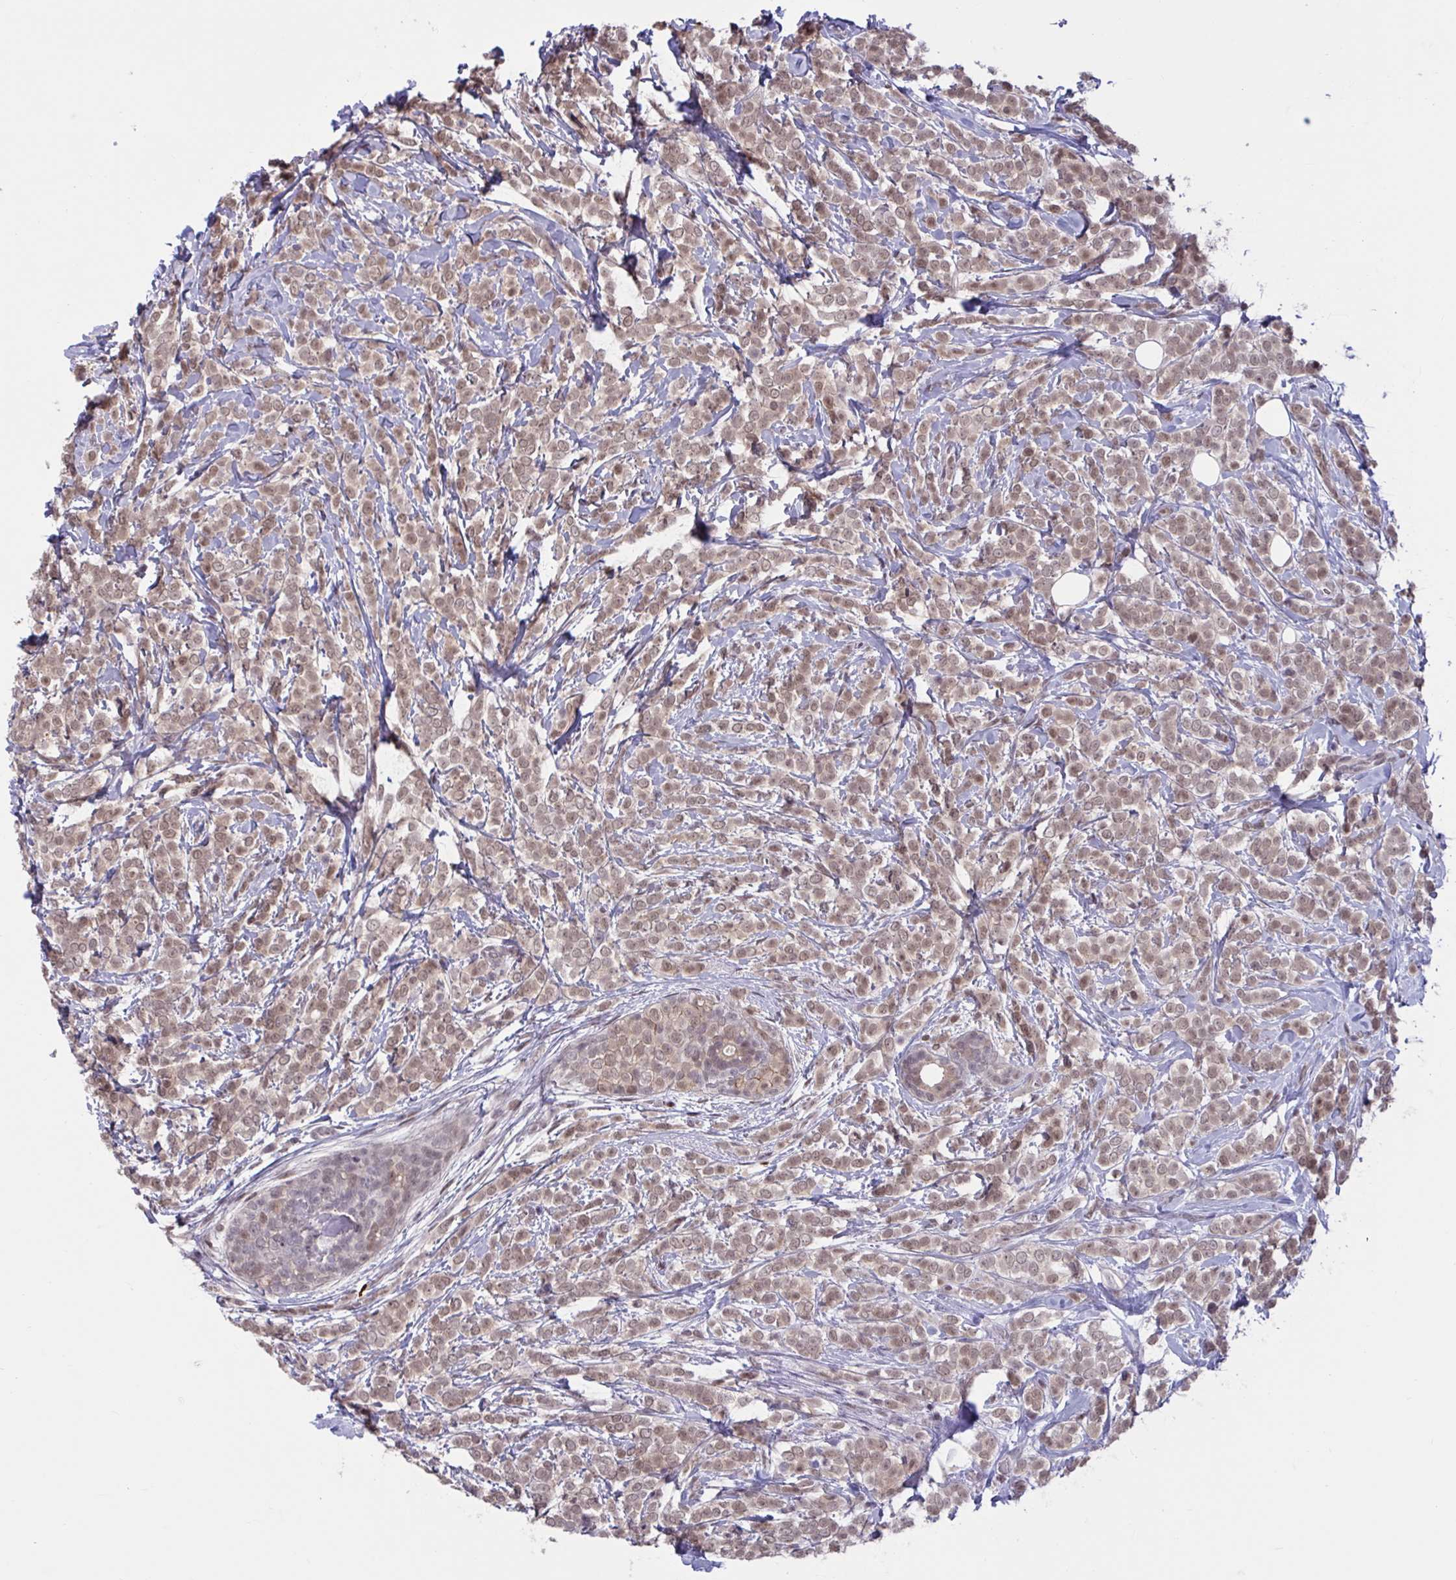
{"staining": {"intensity": "weak", "quantity": ">75%", "location": "cytoplasmic/membranous,nuclear"}, "tissue": "breast cancer", "cell_type": "Tumor cells", "image_type": "cancer", "snomed": [{"axis": "morphology", "description": "Lobular carcinoma"}, {"axis": "topography", "description": "Breast"}], "caption": "Immunohistochemistry (IHC) histopathology image of neoplastic tissue: human lobular carcinoma (breast) stained using IHC displays low levels of weak protein expression localized specifically in the cytoplasmic/membranous and nuclear of tumor cells, appearing as a cytoplasmic/membranous and nuclear brown color.", "gene": "ZNF414", "patient": {"sex": "female", "age": 49}}